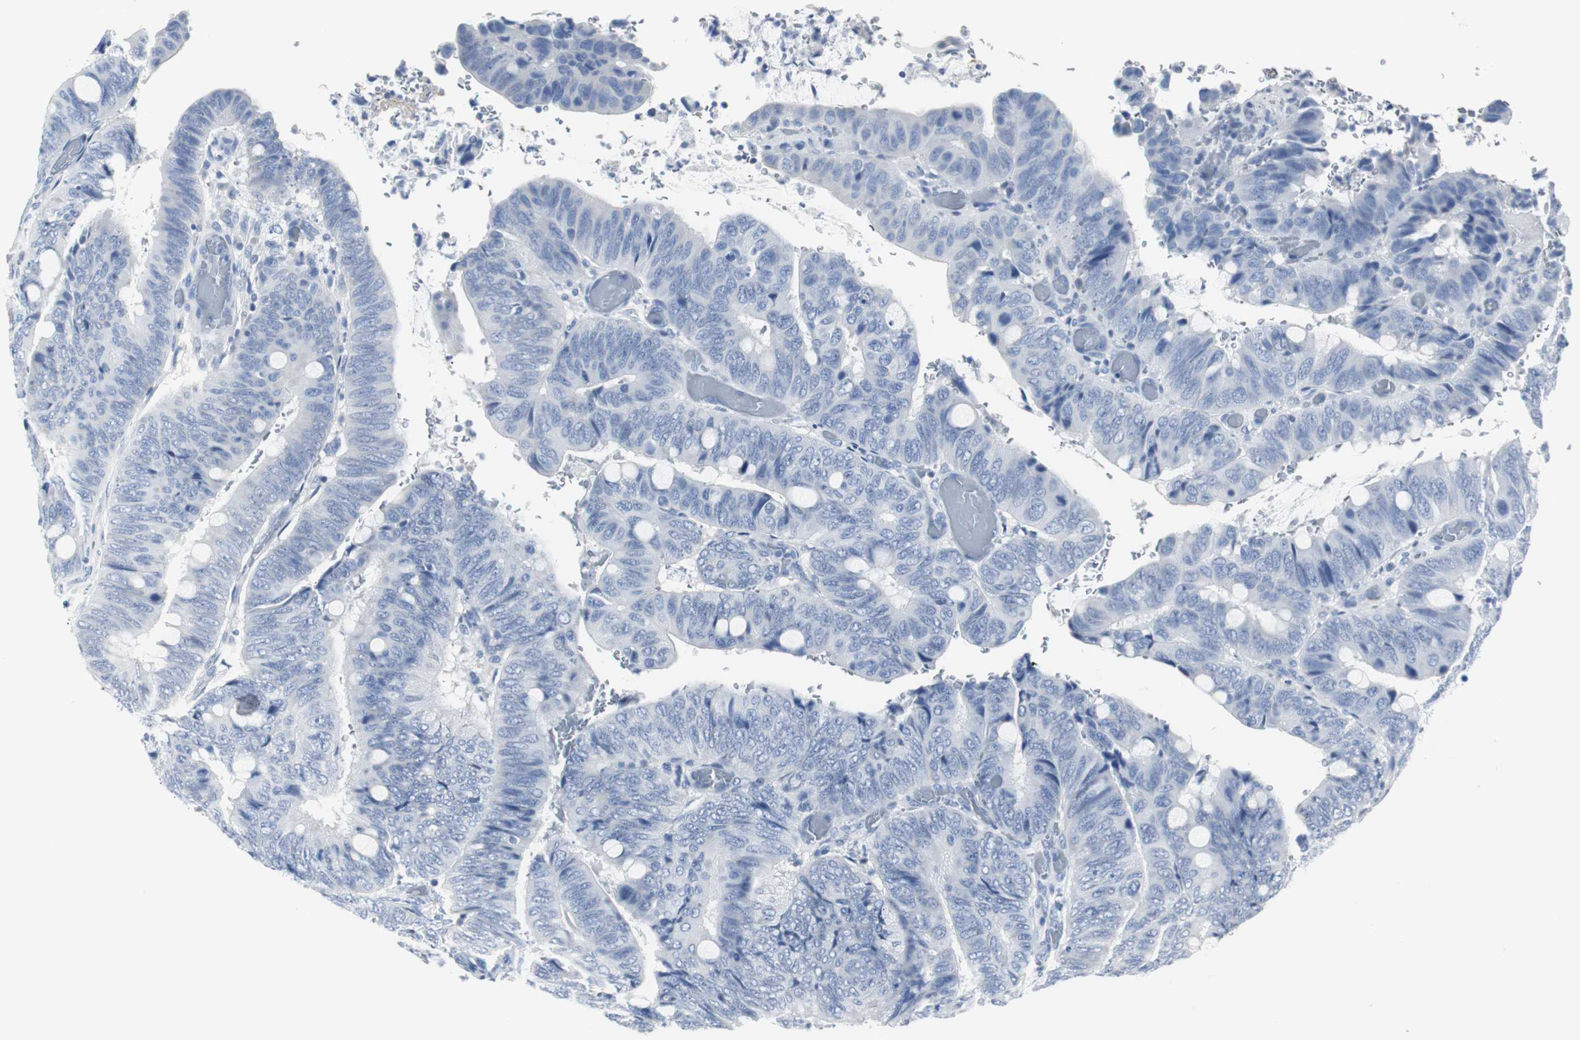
{"staining": {"intensity": "negative", "quantity": "none", "location": "none"}, "tissue": "colorectal cancer", "cell_type": "Tumor cells", "image_type": "cancer", "snomed": [{"axis": "morphology", "description": "Normal tissue, NOS"}, {"axis": "morphology", "description": "Adenocarcinoma, NOS"}, {"axis": "topography", "description": "Rectum"}, {"axis": "topography", "description": "Peripheral nerve tissue"}], "caption": "A high-resolution photomicrograph shows IHC staining of colorectal adenocarcinoma, which exhibits no significant staining in tumor cells.", "gene": "GAP43", "patient": {"sex": "male", "age": 92}}